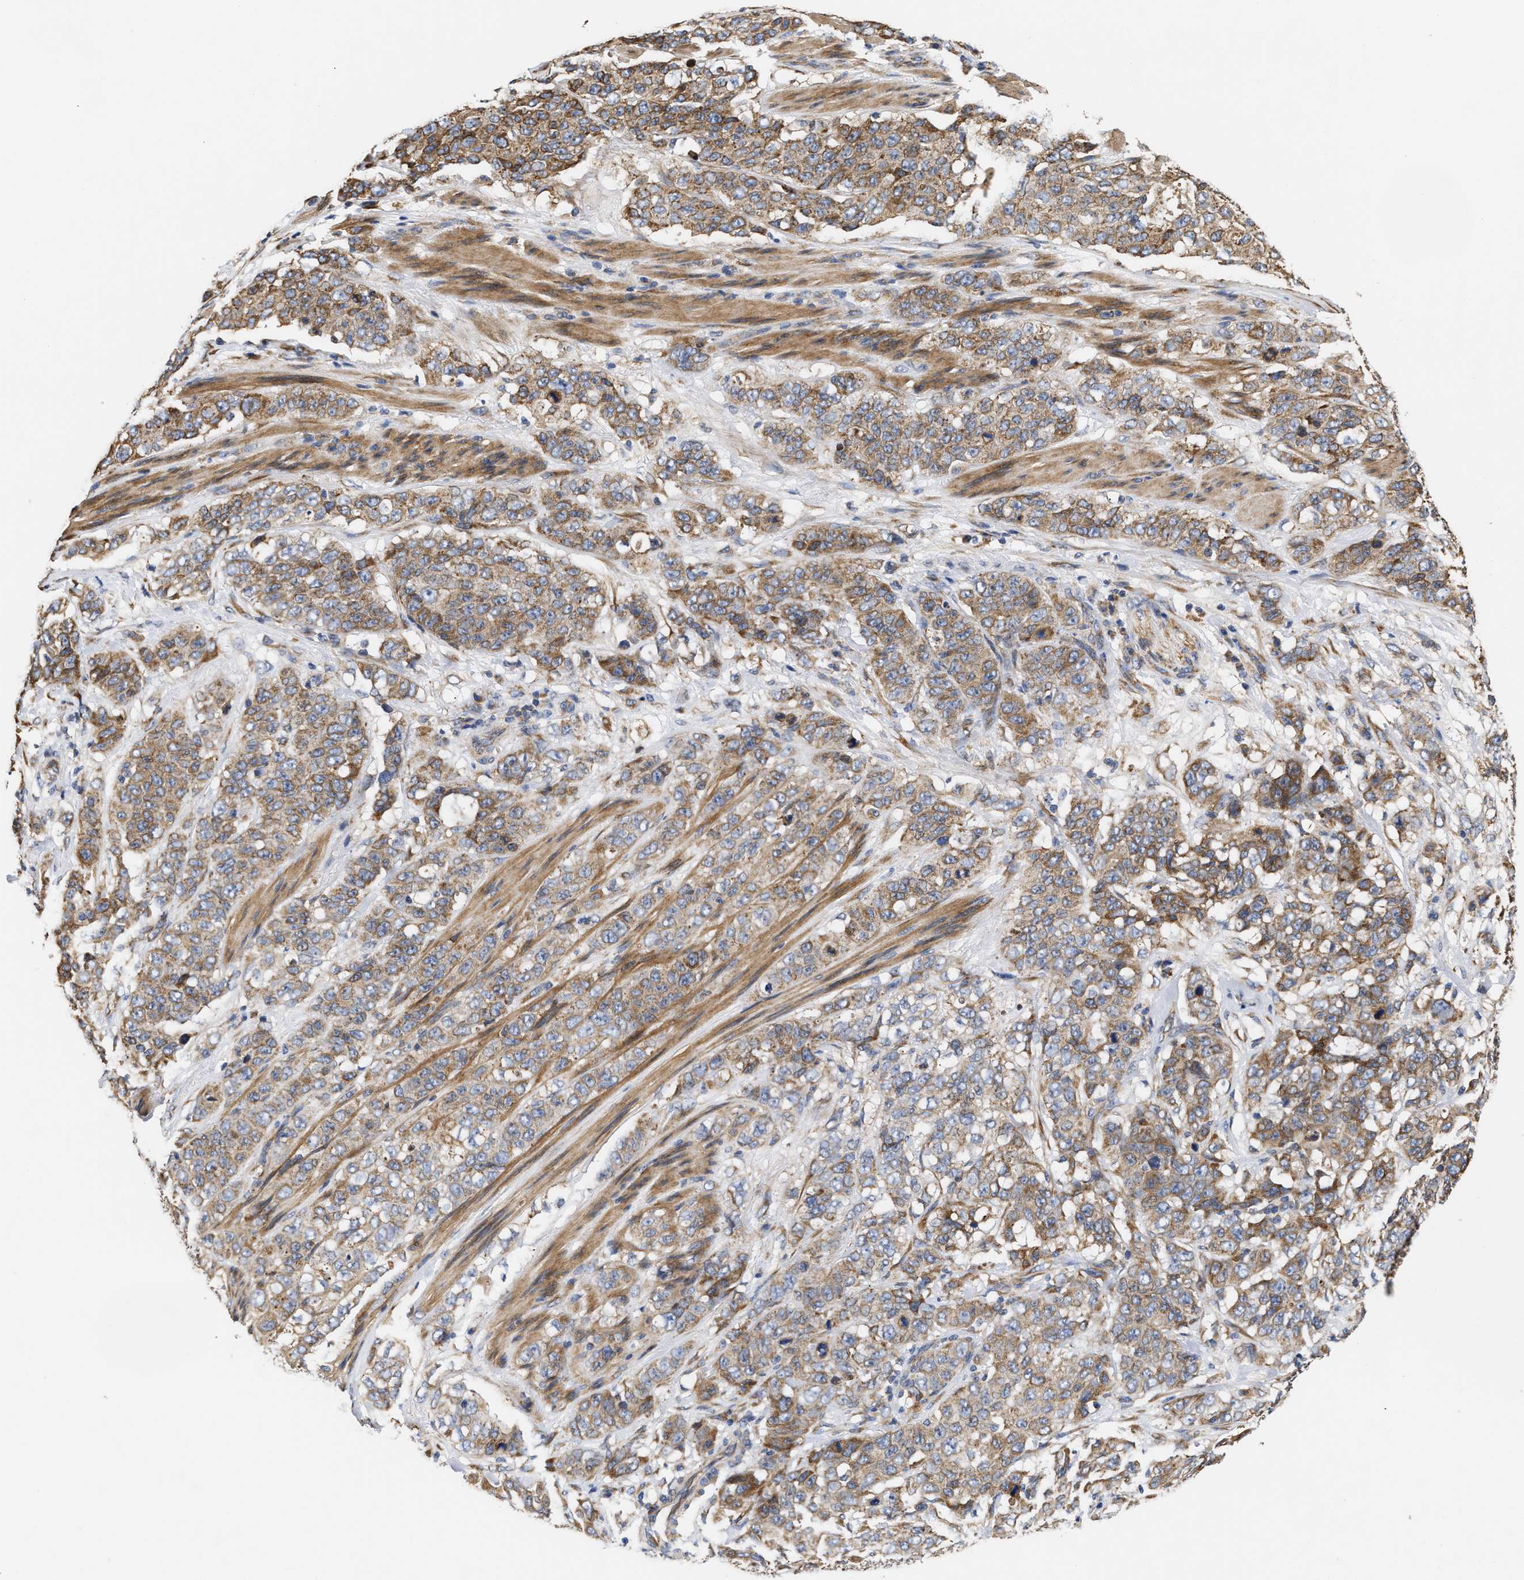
{"staining": {"intensity": "moderate", "quantity": ">75%", "location": "cytoplasmic/membranous"}, "tissue": "stomach cancer", "cell_type": "Tumor cells", "image_type": "cancer", "snomed": [{"axis": "morphology", "description": "Adenocarcinoma, NOS"}, {"axis": "topography", "description": "Stomach"}], "caption": "Protein positivity by immunohistochemistry reveals moderate cytoplasmic/membranous staining in approximately >75% of tumor cells in adenocarcinoma (stomach).", "gene": "MALSU1", "patient": {"sex": "male", "age": 48}}